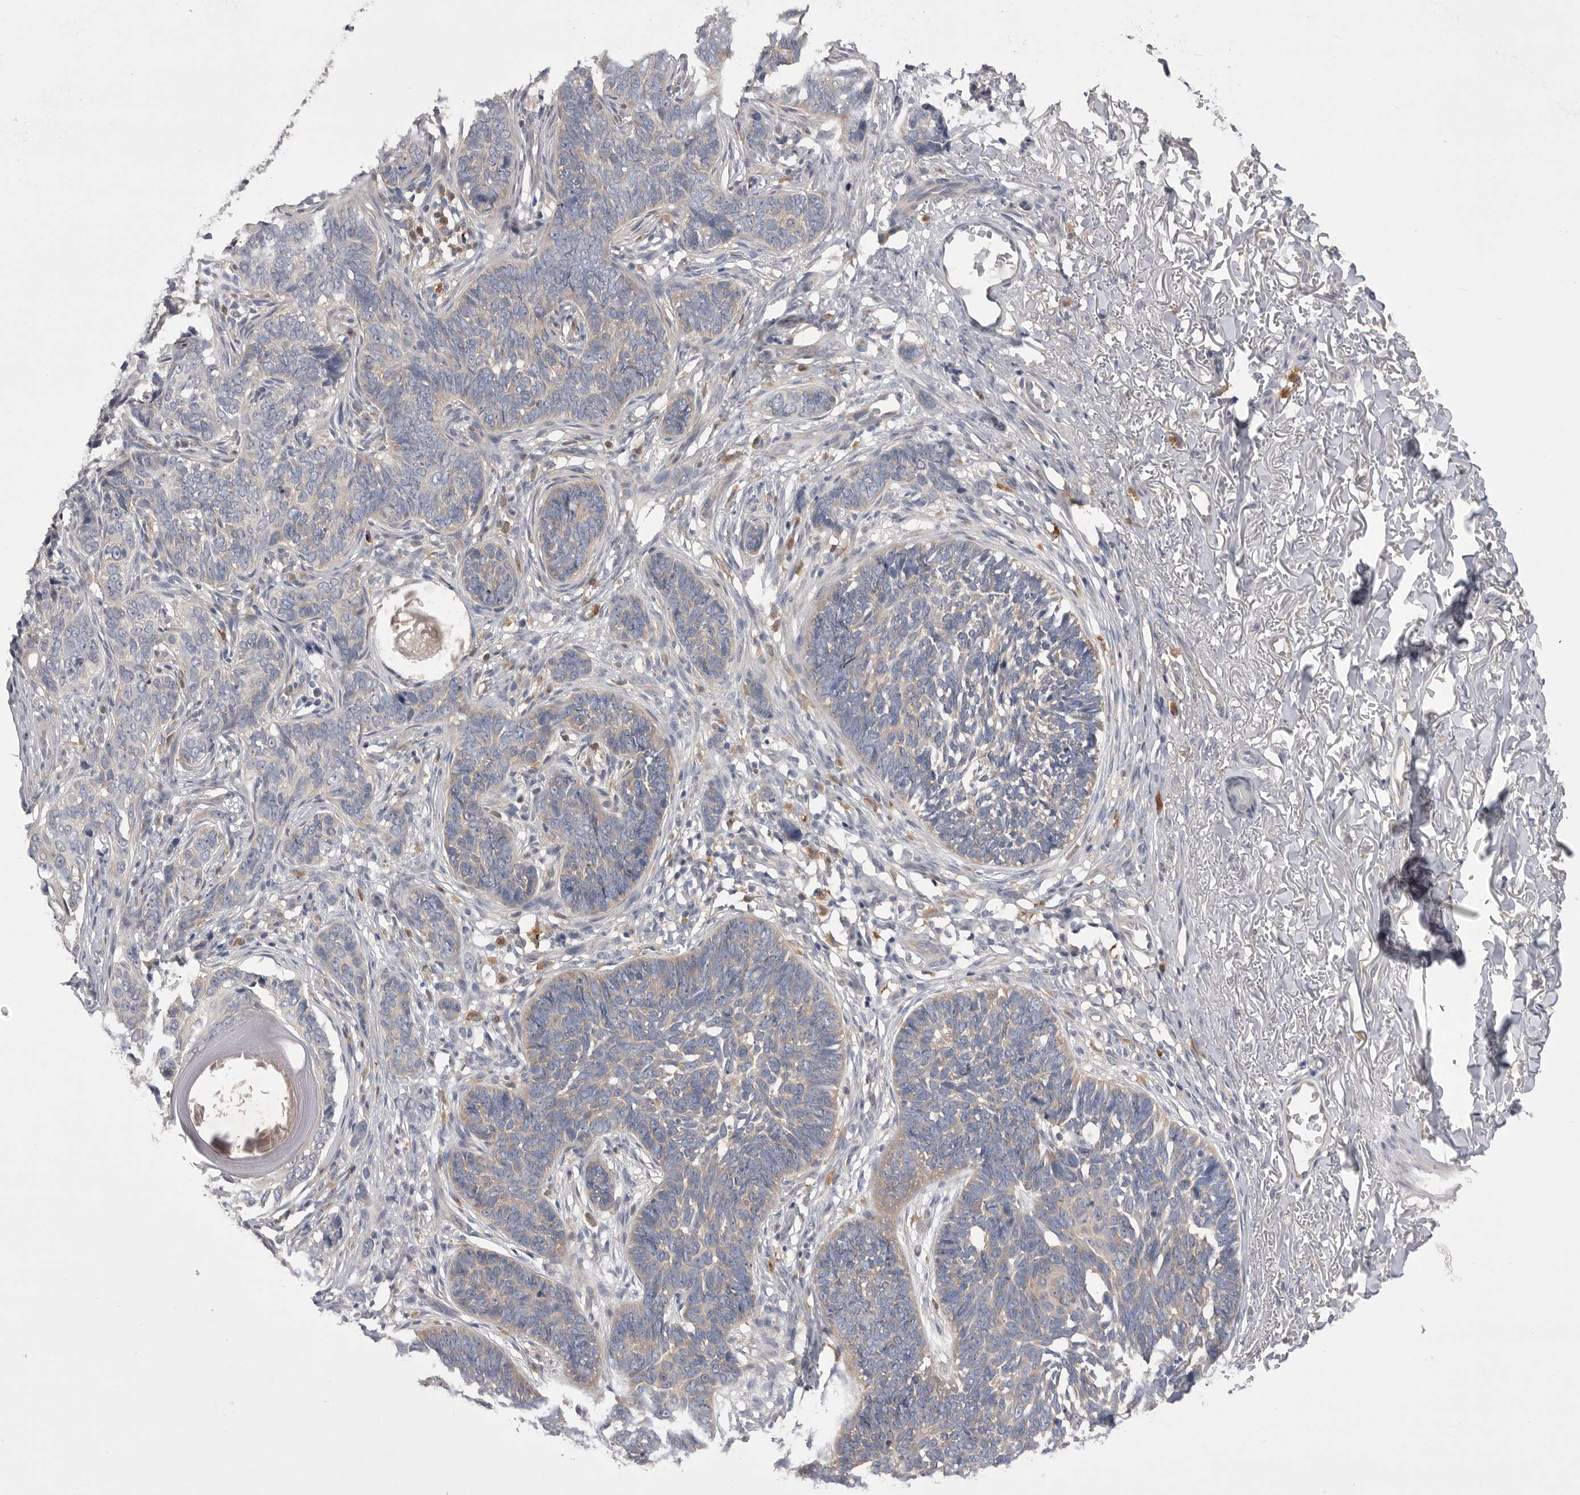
{"staining": {"intensity": "weak", "quantity": "<25%", "location": "cytoplasmic/membranous"}, "tissue": "skin cancer", "cell_type": "Tumor cells", "image_type": "cancer", "snomed": [{"axis": "morphology", "description": "Normal tissue, NOS"}, {"axis": "morphology", "description": "Basal cell carcinoma"}, {"axis": "topography", "description": "Skin"}], "caption": "This is a histopathology image of immunohistochemistry staining of skin cancer (basal cell carcinoma), which shows no staining in tumor cells.", "gene": "VAC14", "patient": {"sex": "male", "age": 77}}